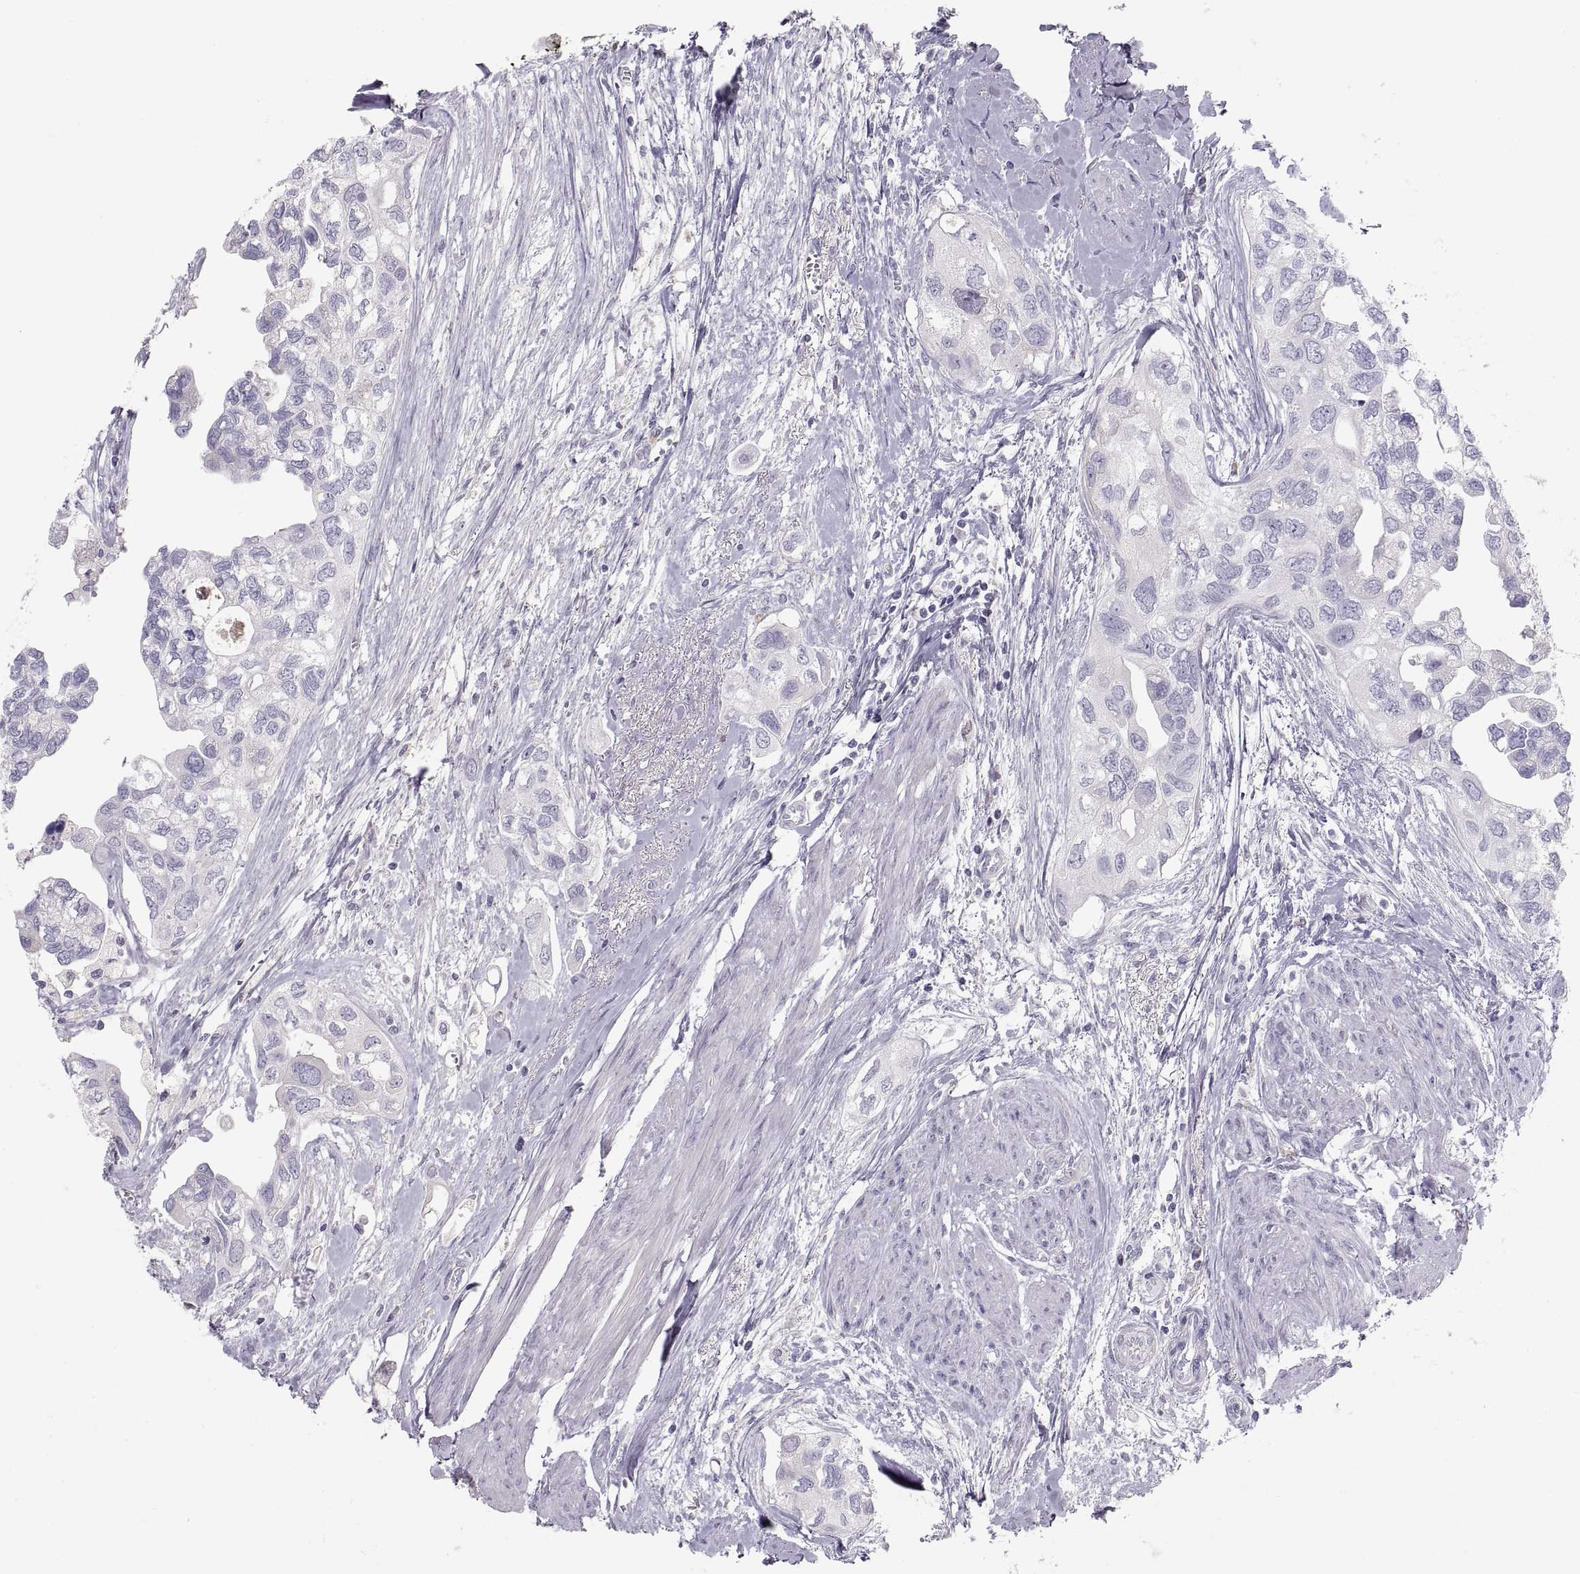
{"staining": {"intensity": "weak", "quantity": "<25%", "location": "cytoplasmic/membranous"}, "tissue": "urothelial cancer", "cell_type": "Tumor cells", "image_type": "cancer", "snomed": [{"axis": "morphology", "description": "Urothelial carcinoma, High grade"}, {"axis": "topography", "description": "Urinary bladder"}], "caption": "IHC of human urothelial carcinoma (high-grade) displays no expression in tumor cells.", "gene": "MAGEB2", "patient": {"sex": "male", "age": 59}}